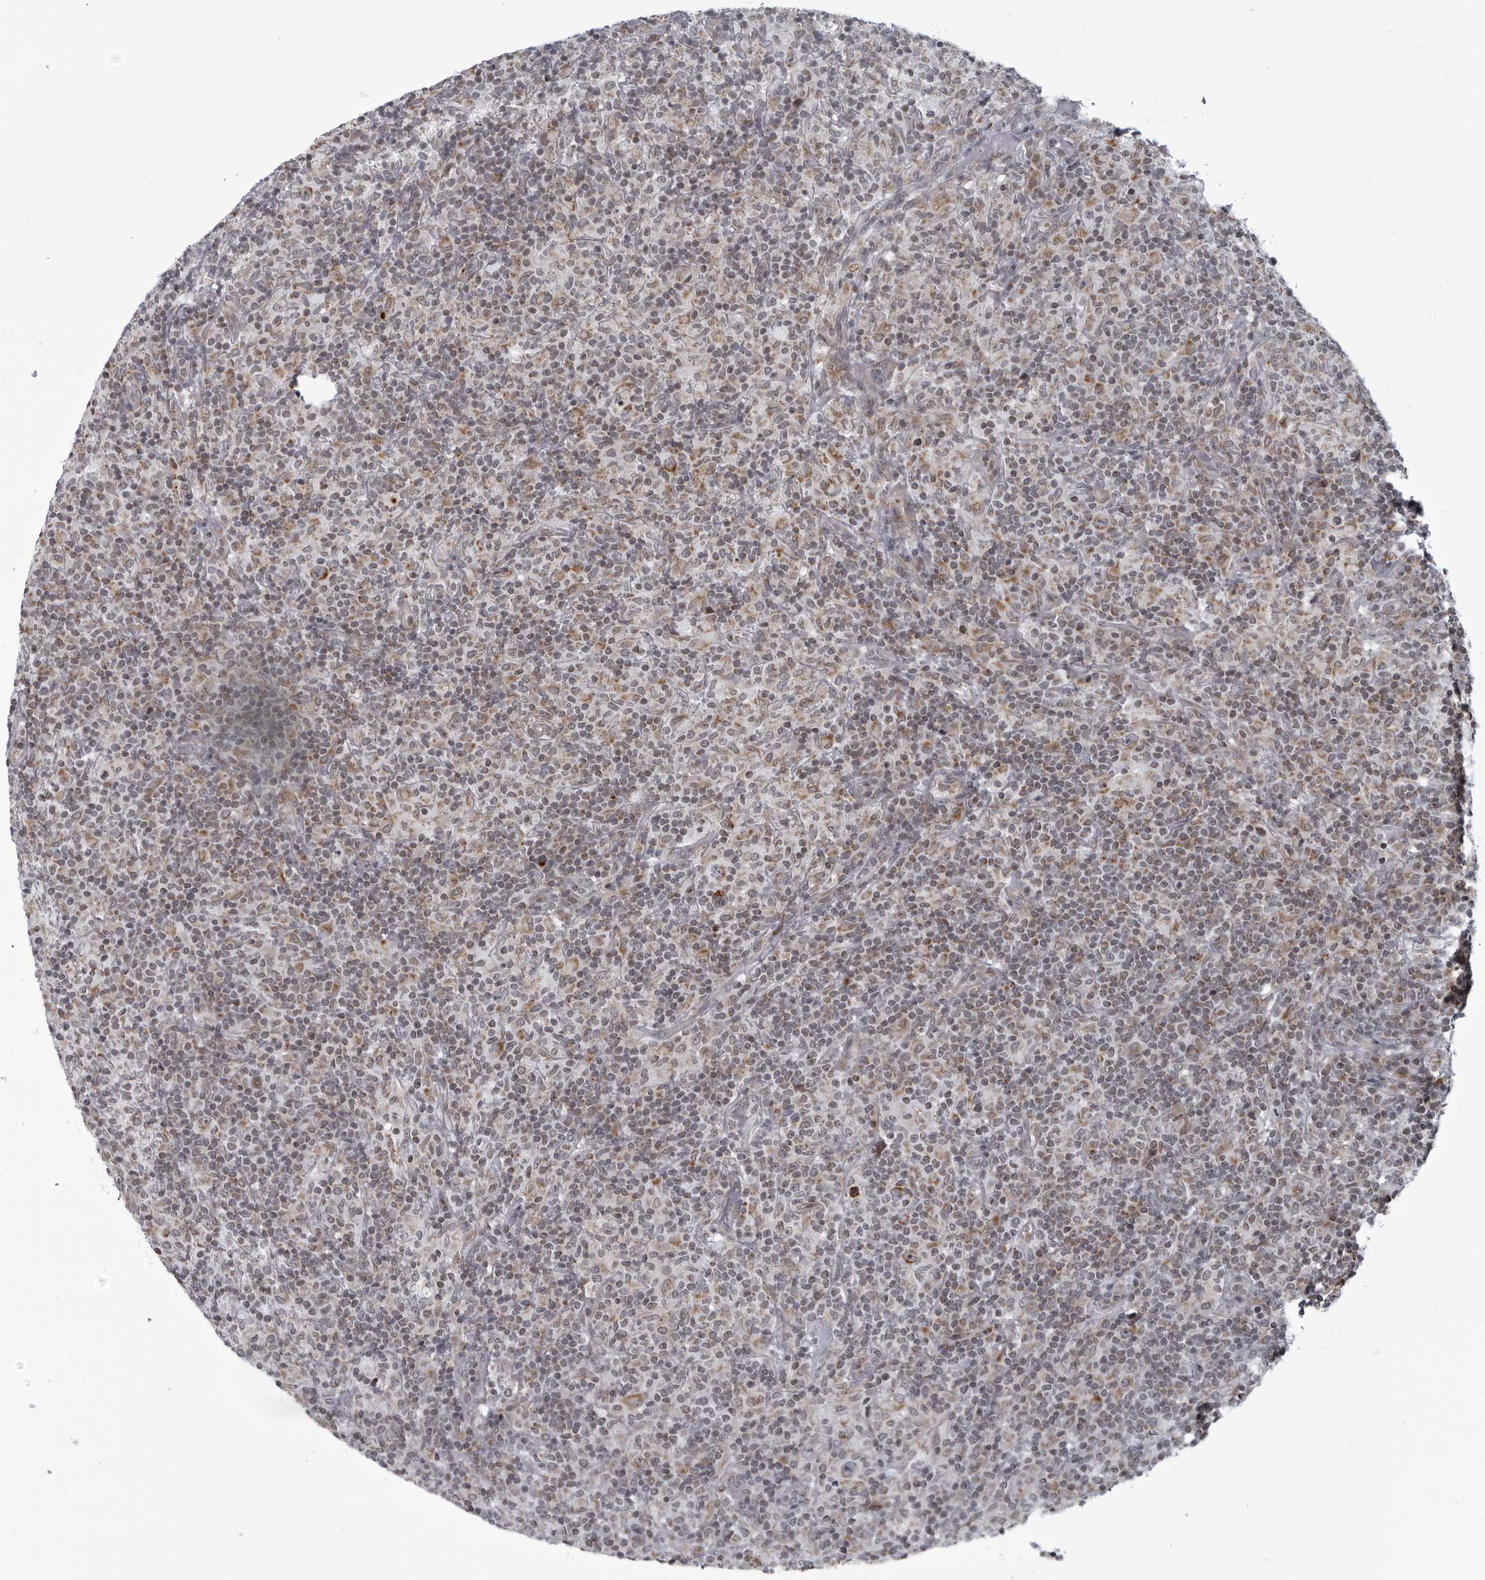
{"staining": {"intensity": "moderate", "quantity": "25%-75%", "location": "cytoplasmic/membranous"}, "tissue": "lymphoma", "cell_type": "Tumor cells", "image_type": "cancer", "snomed": [{"axis": "morphology", "description": "Hodgkin's disease, NOS"}, {"axis": "topography", "description": "Lymph node"}], "caption": "Human lymphoma stained for a protein (brown) displays moderate cytoplasmic/membranous positive positivity in about 25%-75% of tumor cells.", "gene": "RTCA", "patient": {"sex": "male", "age": 70}}